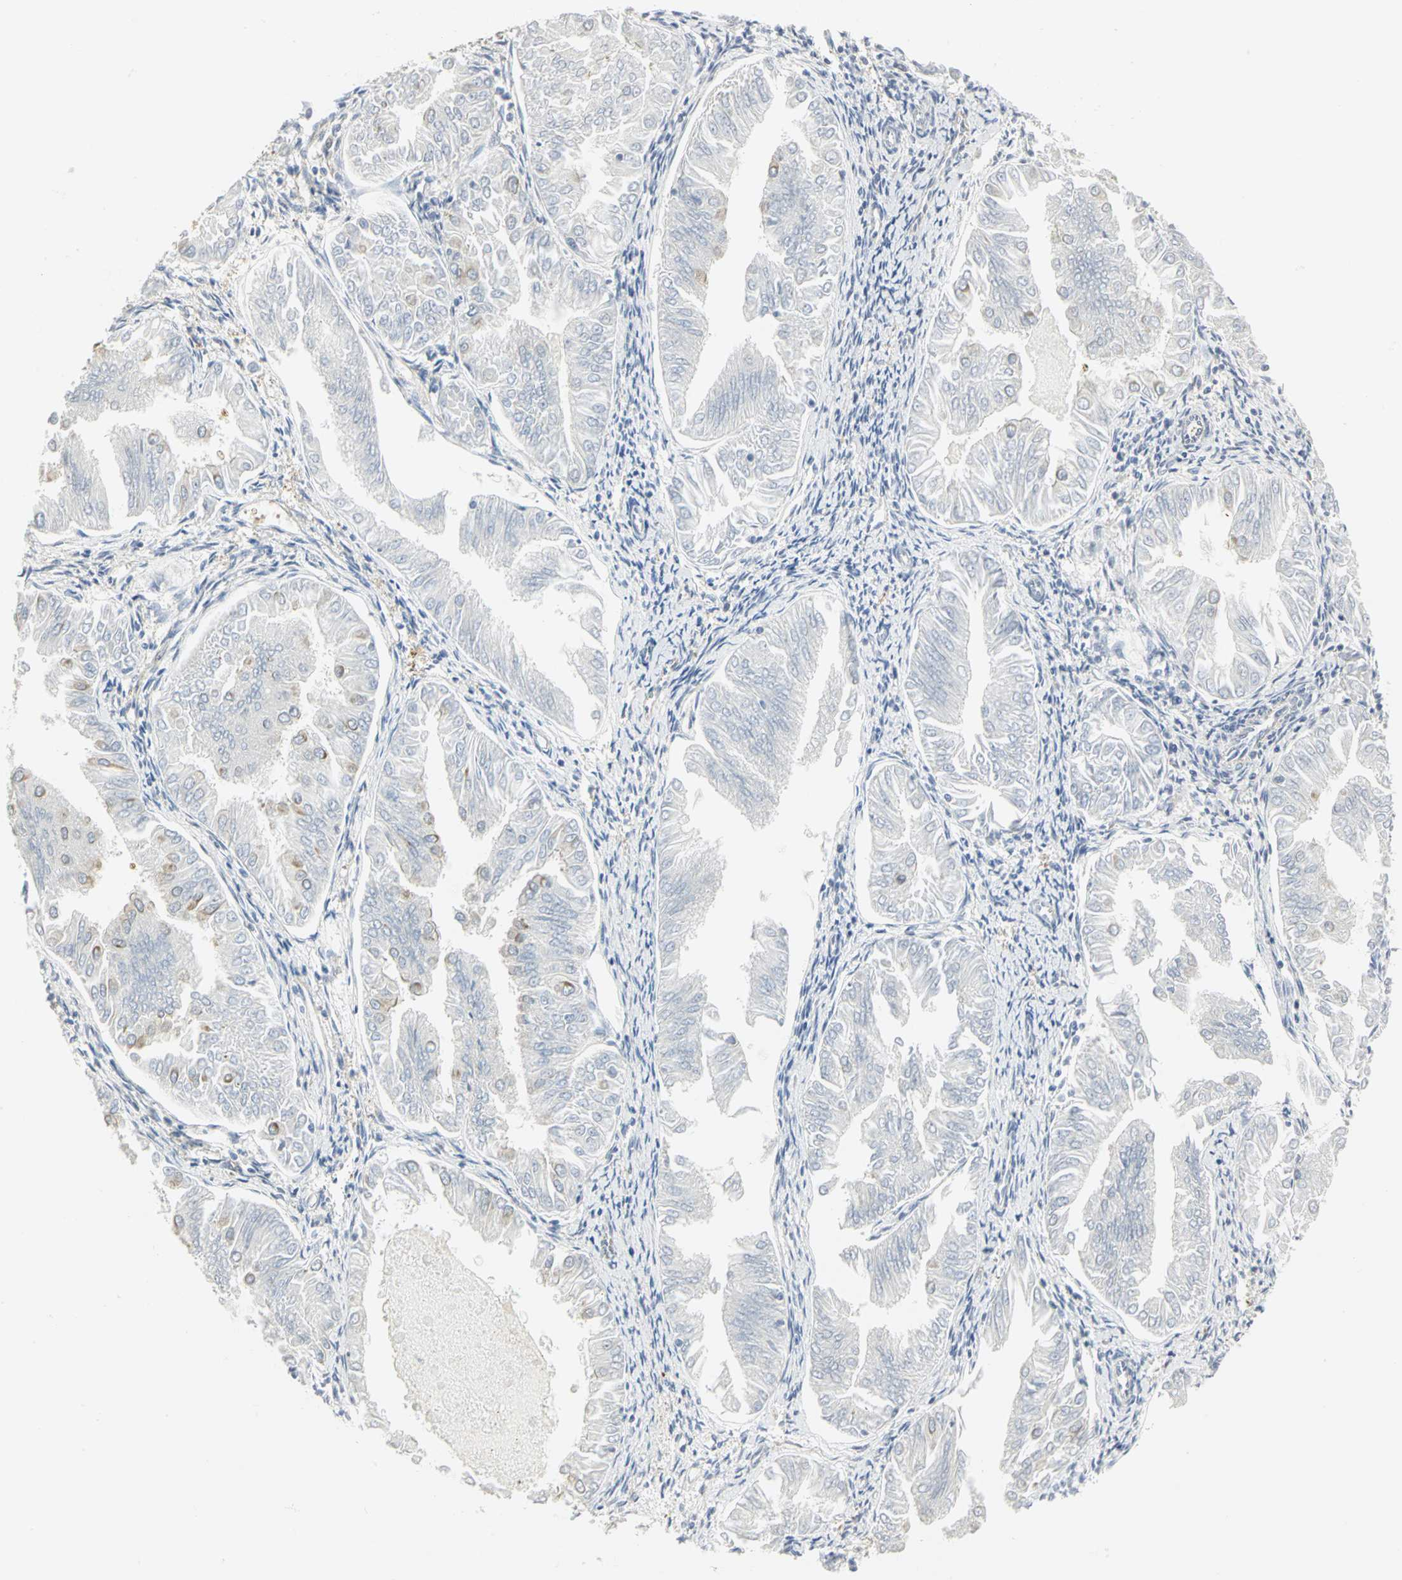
{"staining": {"intensity": "moderate", "quantity": "25%-75%", "location": "cytoplasmic/membranous"}, "tissue": "endometrial cancer", "cell_type": "Tumor cells", "image_type": "cancer", "snomed": [{"axis": "morphology", "description": "Adenocarcinoma, NOS"}, {"axis": "topography", "description": "Endometrium"}], "caption": "The immunohistochemical stain shows moderate cytoplasmic/membranous positivity in tumor cells of endometrial cancer tissue.", "gene": "EEA1", "patient": {"sex": "female", "age": 53}}